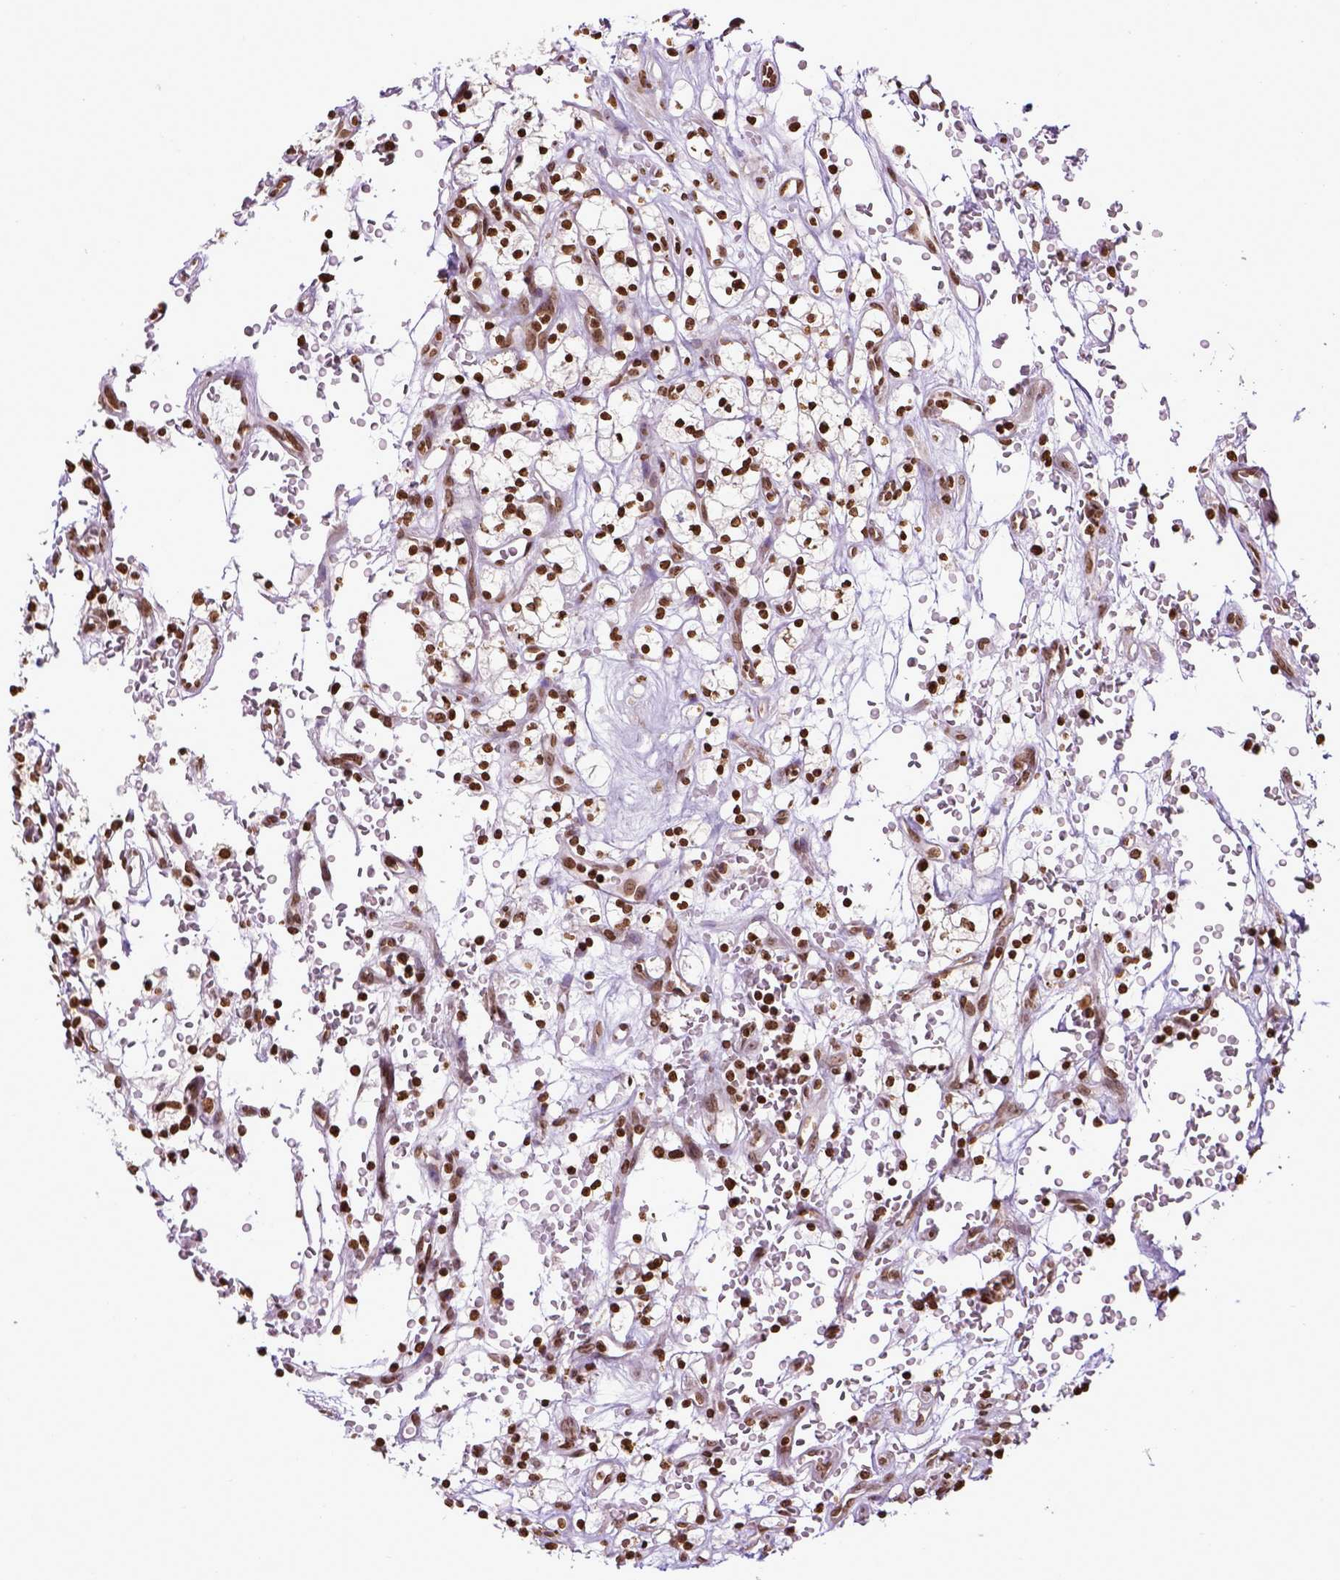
{"staining": {"intensity": "strong", "quantity": ">75%", "location": "nuclear"}, "tissue": "renal cancer", "cell_type": "Tumor cells", "image_type": "cancer", "snomed": [{"axis": "morphology", "description": "Adenocarcinoma, NOS"}, {"axis": "topography", "description": "Kidney"}], "caption": "IHC of renal cancer exhibits high levels of strong nuclear expression in approximately >75% of tumor cells. The protein is shown in brown color, while the nuclei are stained blue.", "gene": "ZNF75D", "patient": {"sex": "female", "age": 64}}